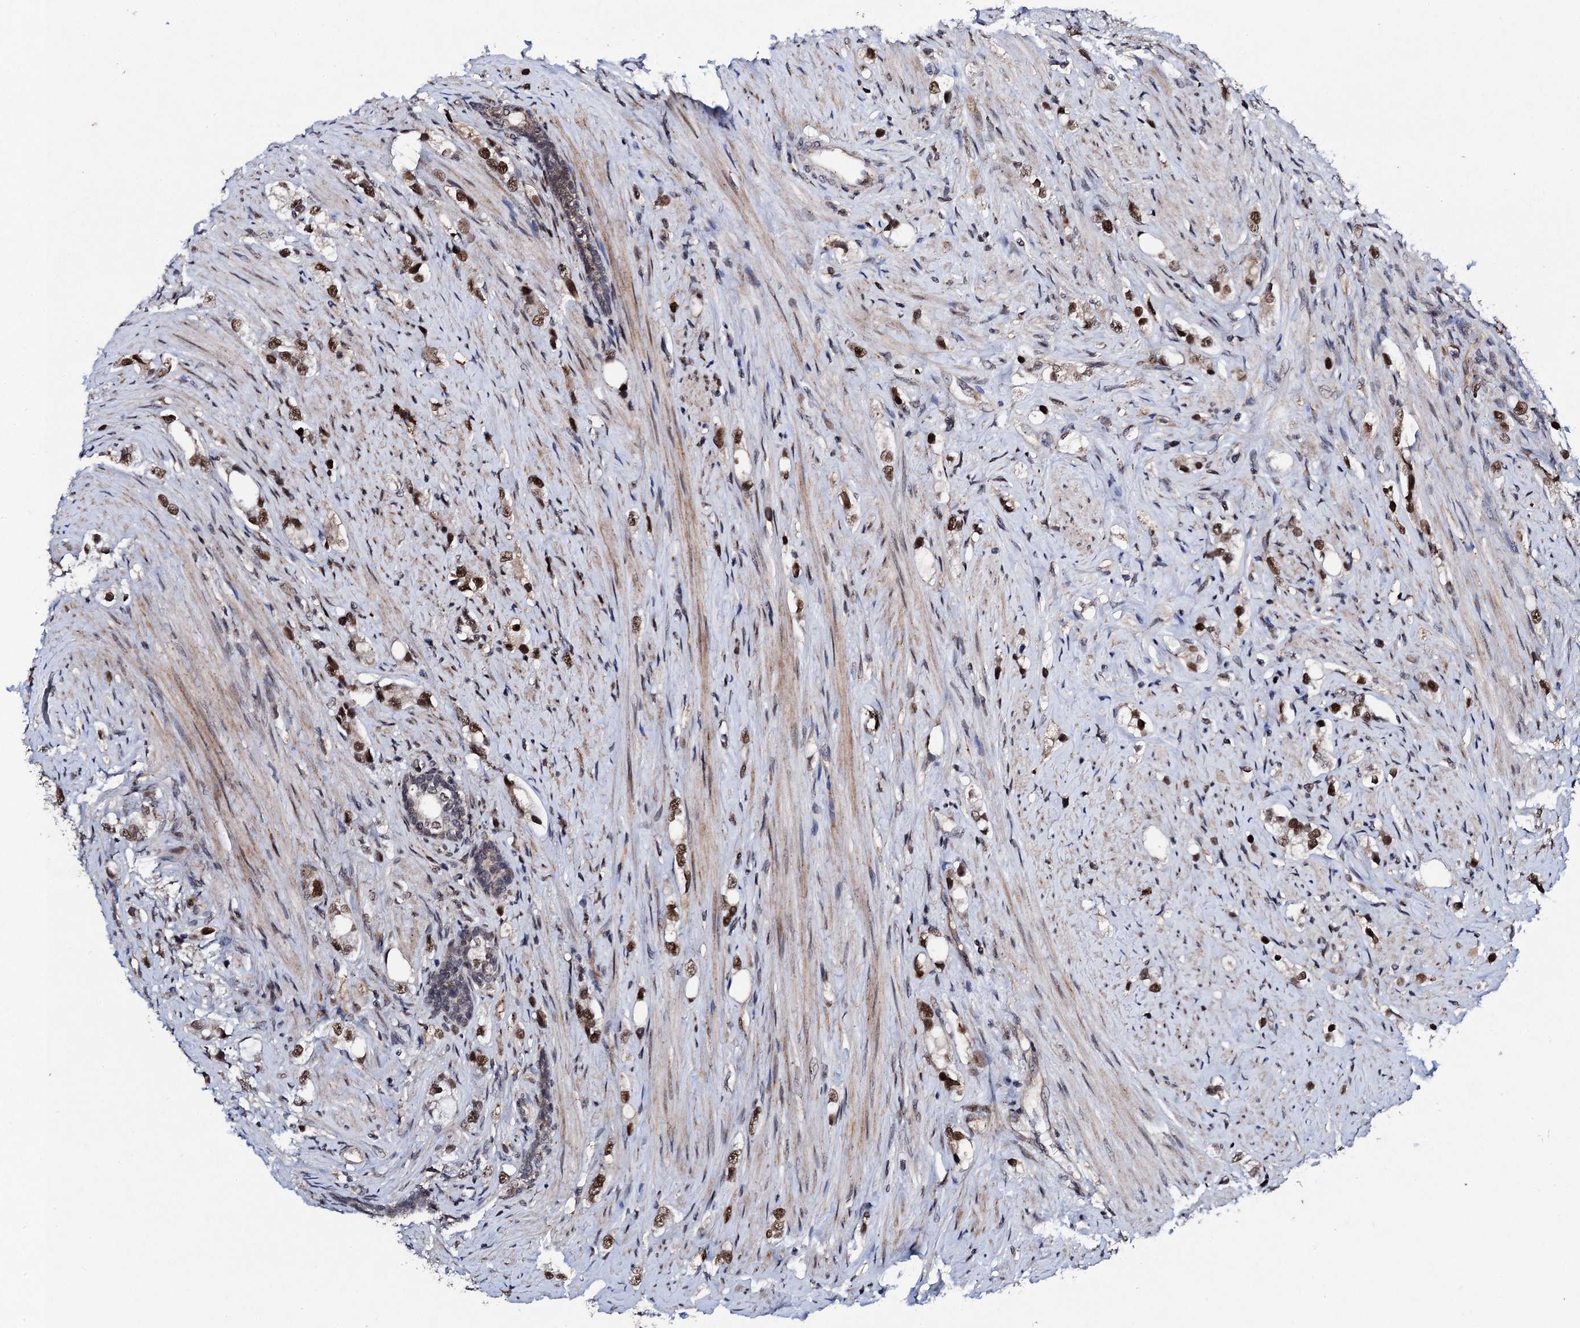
{"staining": {"intensity": "strong", "quantity": ">75%", "location": "nuclear"}, "tissue": "prostate cancer", "cell_type": "Tumor cells", "image_type": "cancer", "snomed": [{"axis": "morphology", "description": "Adenocarcinoma, High grade"}, {"axis": "topography", "description": "Prostate"}], "caption": "High-magnification brightfield microscopy of prostate cancer stained with DAB (brown) and counterstained with hematoxylin (blue). tumor cells exhibit strong nuclear expression is seen in approximately>75% of cells. (DAB (3,3'-diaminobenzidine) IHC with brightfield microscopy, high magnification).", "gene": "CSTF3", "patient": {"sex": "male", "age": 63}}